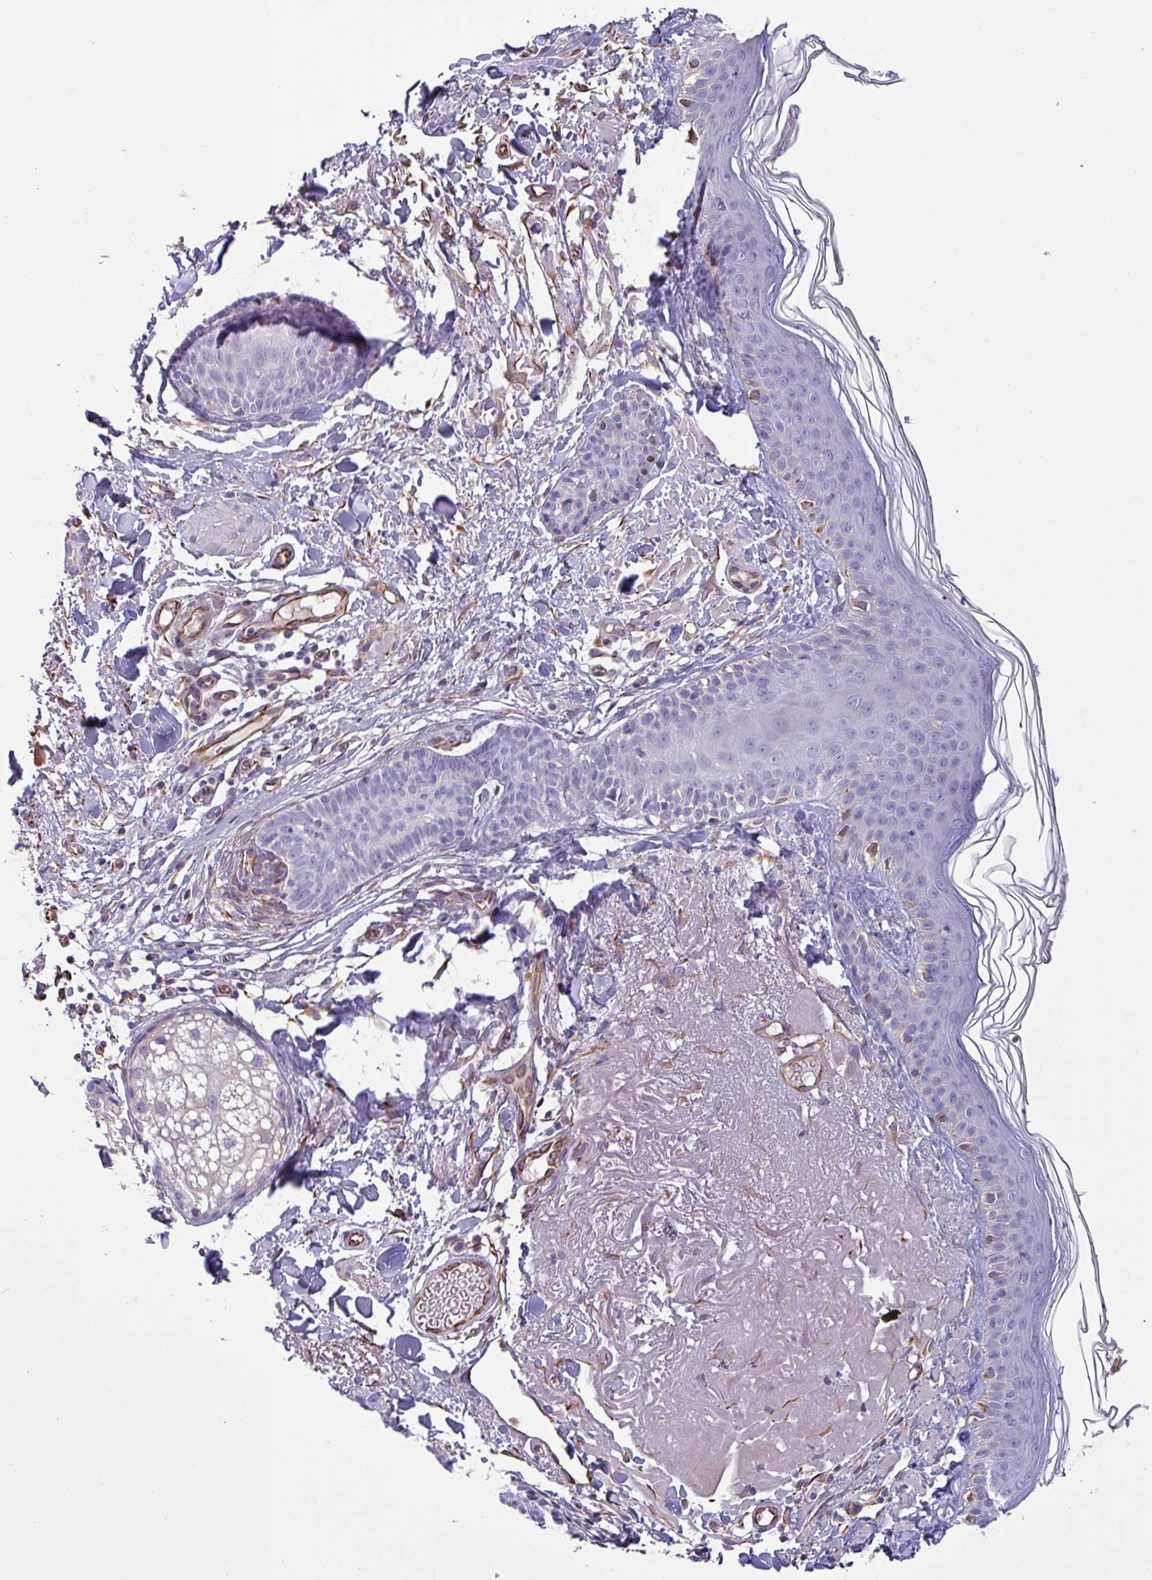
{"staining": {"intensity": "strong", "quantity": ">75%", "location": "cytoplasmic/membranous"}, "tissue": "skin", "cell_type": "Fibroblasts", "image_type": "normal", "snomed": [{"axis": "morphology", "description": "Normal tissue, NOS"}, {"axis": "morphology", "description": "Malignant melanoma, NOS"}, {"axis": "topography", "description": "Skin"}], "caption": "A high amount of strong cytoplasmic/membranous expression is seen in about >75% of fibroblasts in unremarkable skin.", "gene": "MRM2", "patient": {"sex": "male", "age": 80}}